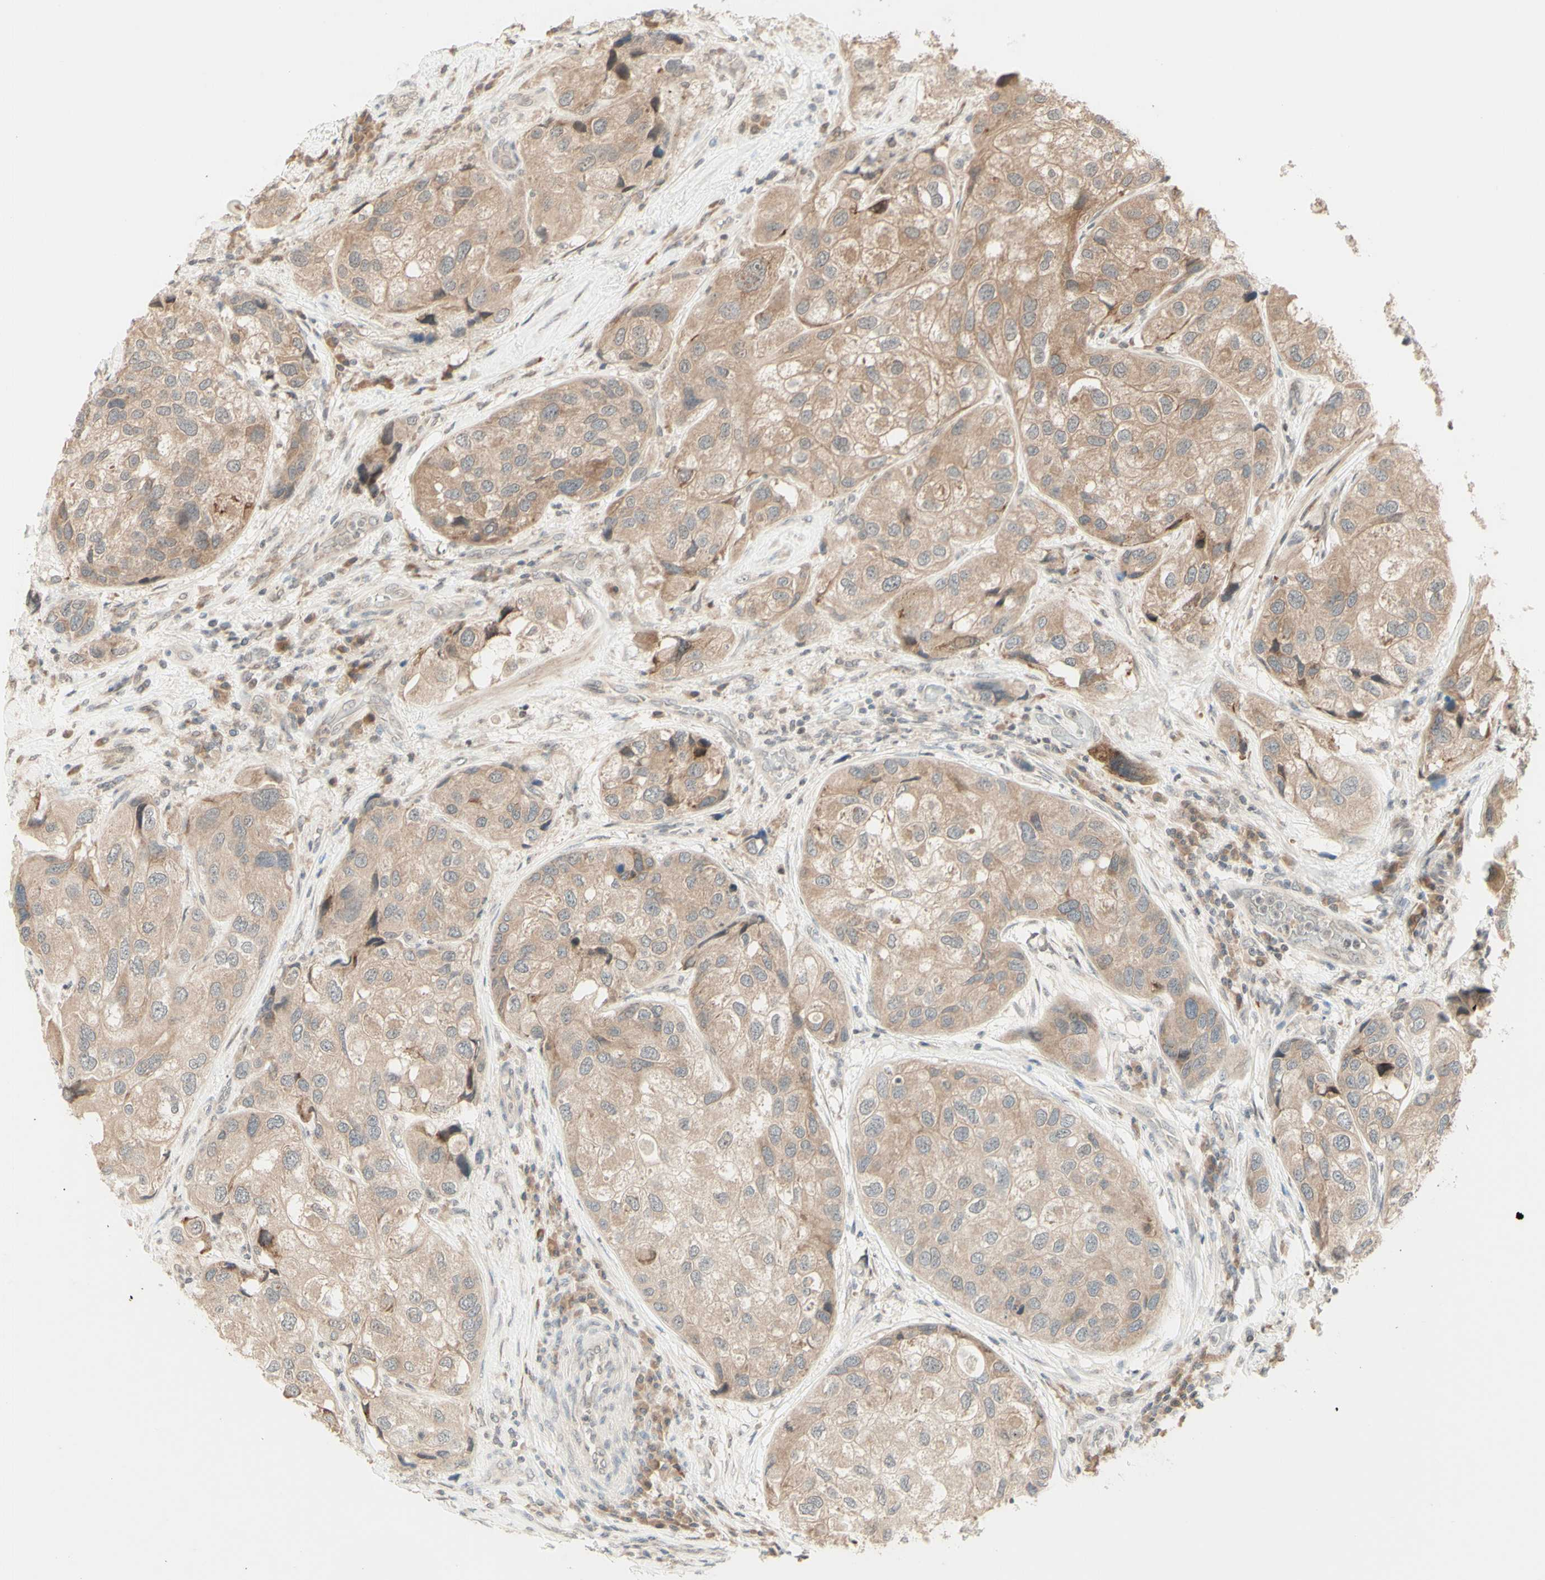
{"staining": {"intensity": "weak", "quantity": ">75%", "location": "cytoplasmic/membranous"}, "tissue": "urothelial cancer", "cell_type": "Tumor cells", "image_type": "cancer", "snomed": [{"axis": "morphology", "description": "Urothelial carcinoma, High grade"}, {"axis": "topography", "description": "Urinary bladder"}], "caption": "Urothelial cancer stained for a protein exhibits weak cytoplasmic/membranous positivity in tumor cells.", "gene": "ZW10", "patient": {"sex": "female", "age": 64}}